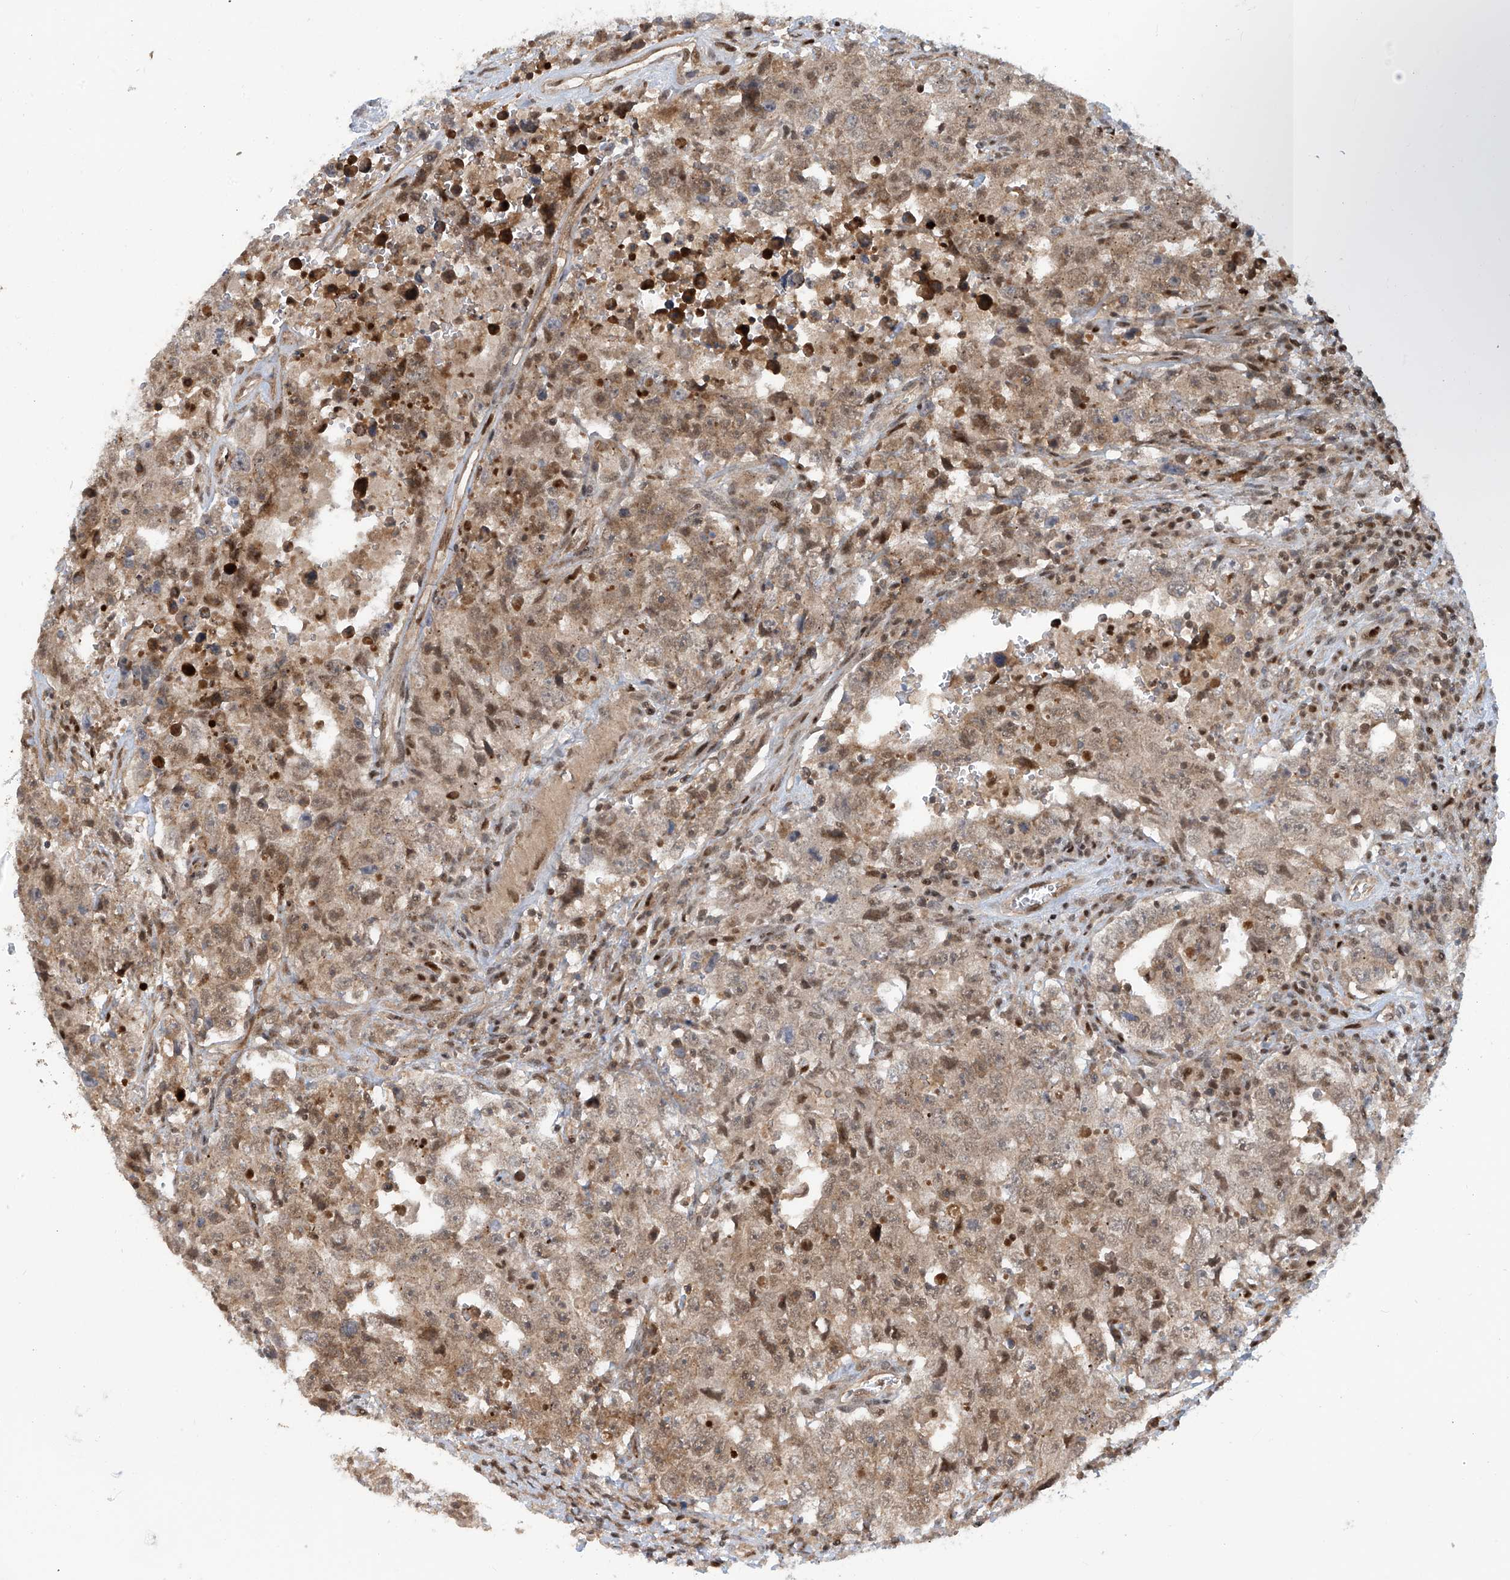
{"staining": {"intensity": "moderate", "quantity": ">75%", "location": "cytoplasmic/membranous,nuclear"}, "tissue": "testis cancer", "cell_type": "Tumor cells", "image_type": "cancer", "snomed": [{"axis": "morphology", "description": "Carcinoma, Embryonal, NOS"}, {"axis": "topography", "description": "Testis"}], "caption": "A brown stain labels moderate cytoplasmic/membranous and nuclear expression of a protein in testis embryonal carcinoma tumor cells. (DAB (3,3'-diaminobenzidine) IHC with brightfield microscopy, high magnification).", "gene": "LAGE3", "patient": {"sex": "male", "age": 26}}